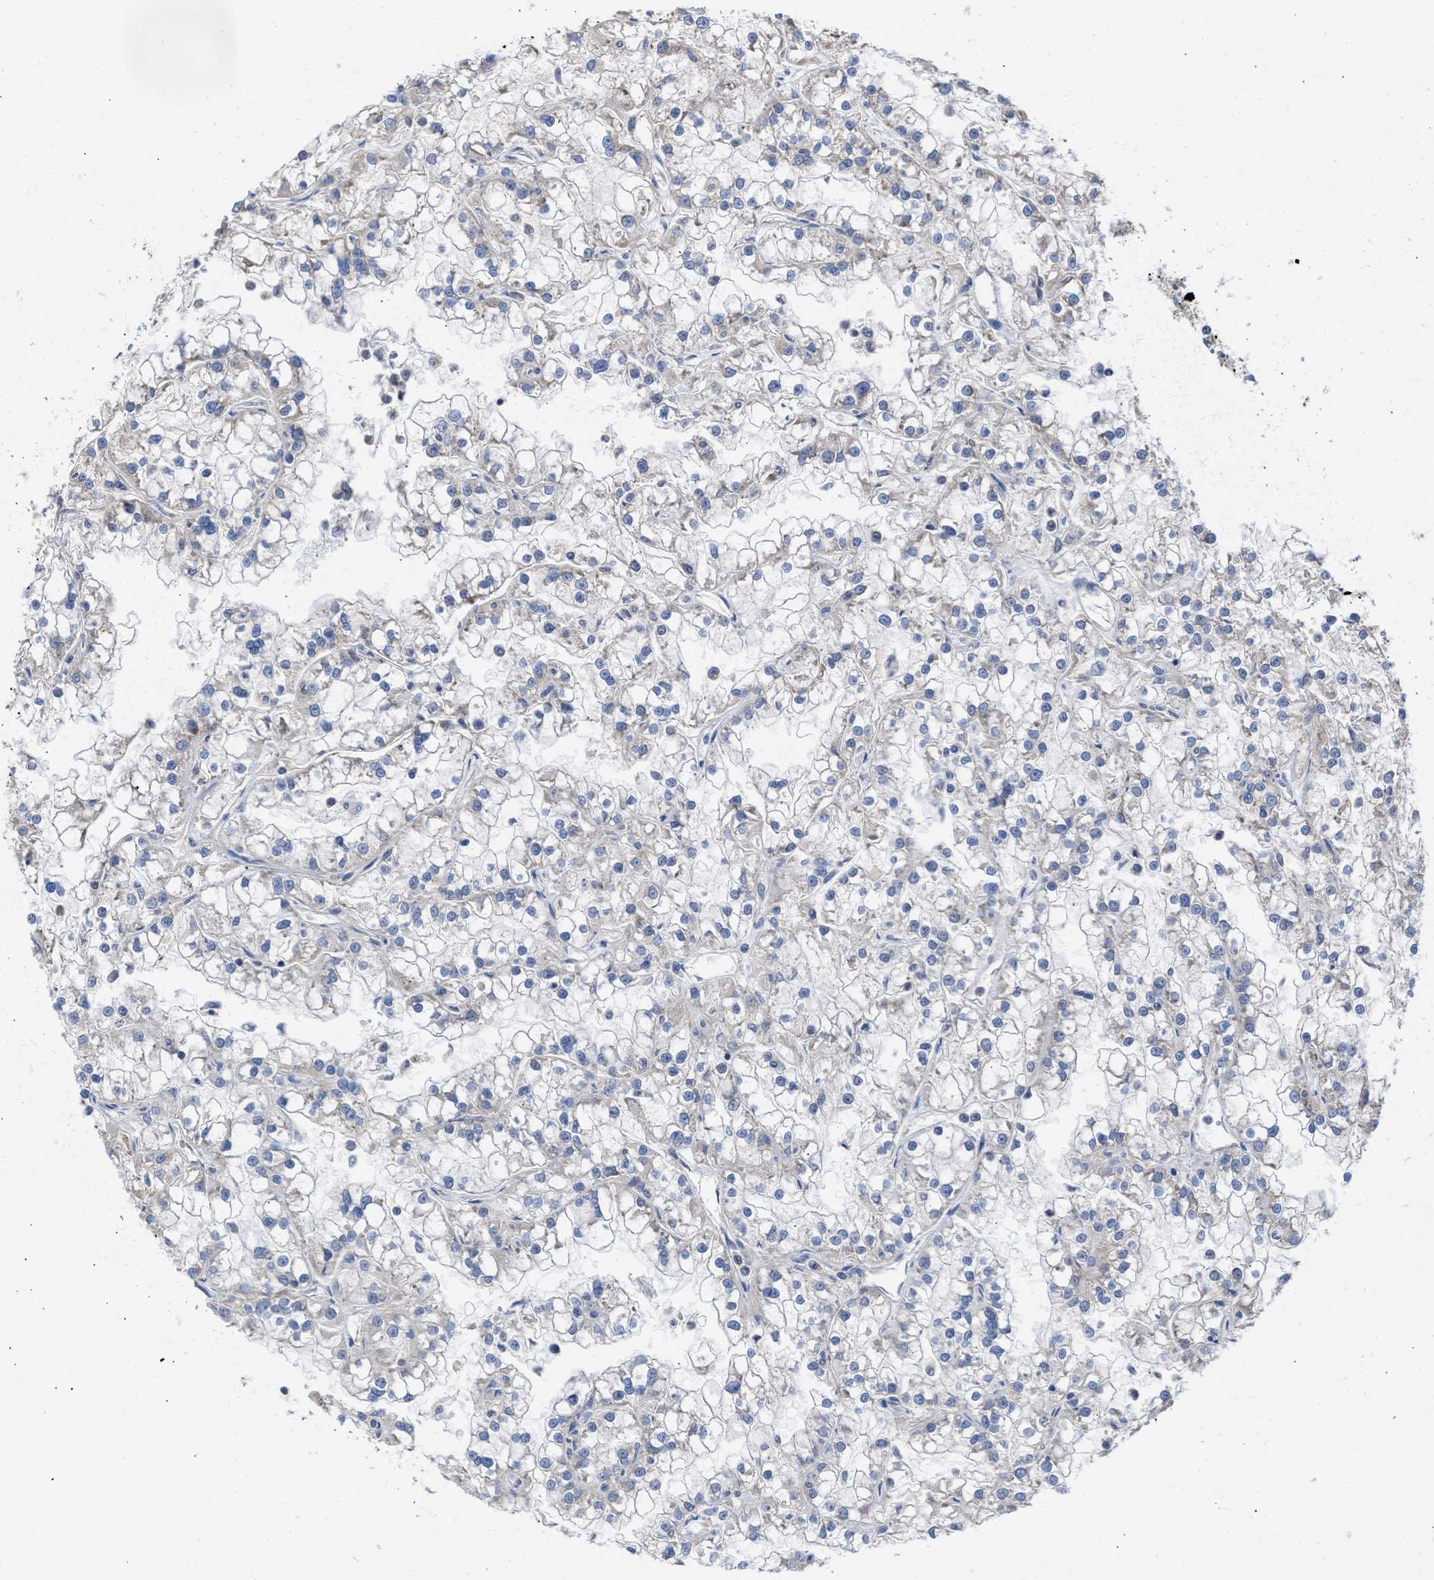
{"staining": {"intensity": "negative", "quantity": "none", "location": "none"}, "tissue": "renal cancer", "cell_type": "Tumor cells", "image_type": "cancer", "snomed": [{"axis": "morphology", "description": "Adenocarcinoma, NOS"}, {"axis": "topography", "description": "Kidney"}], "caption": "Renal adenocarcinoma was stained to show a protein in brown. There is no significant staining in tumor cells. (DAB IHC, high magnification).", "gene": "MAP2K3", "patient": {"sex": "female", "age": 52}}